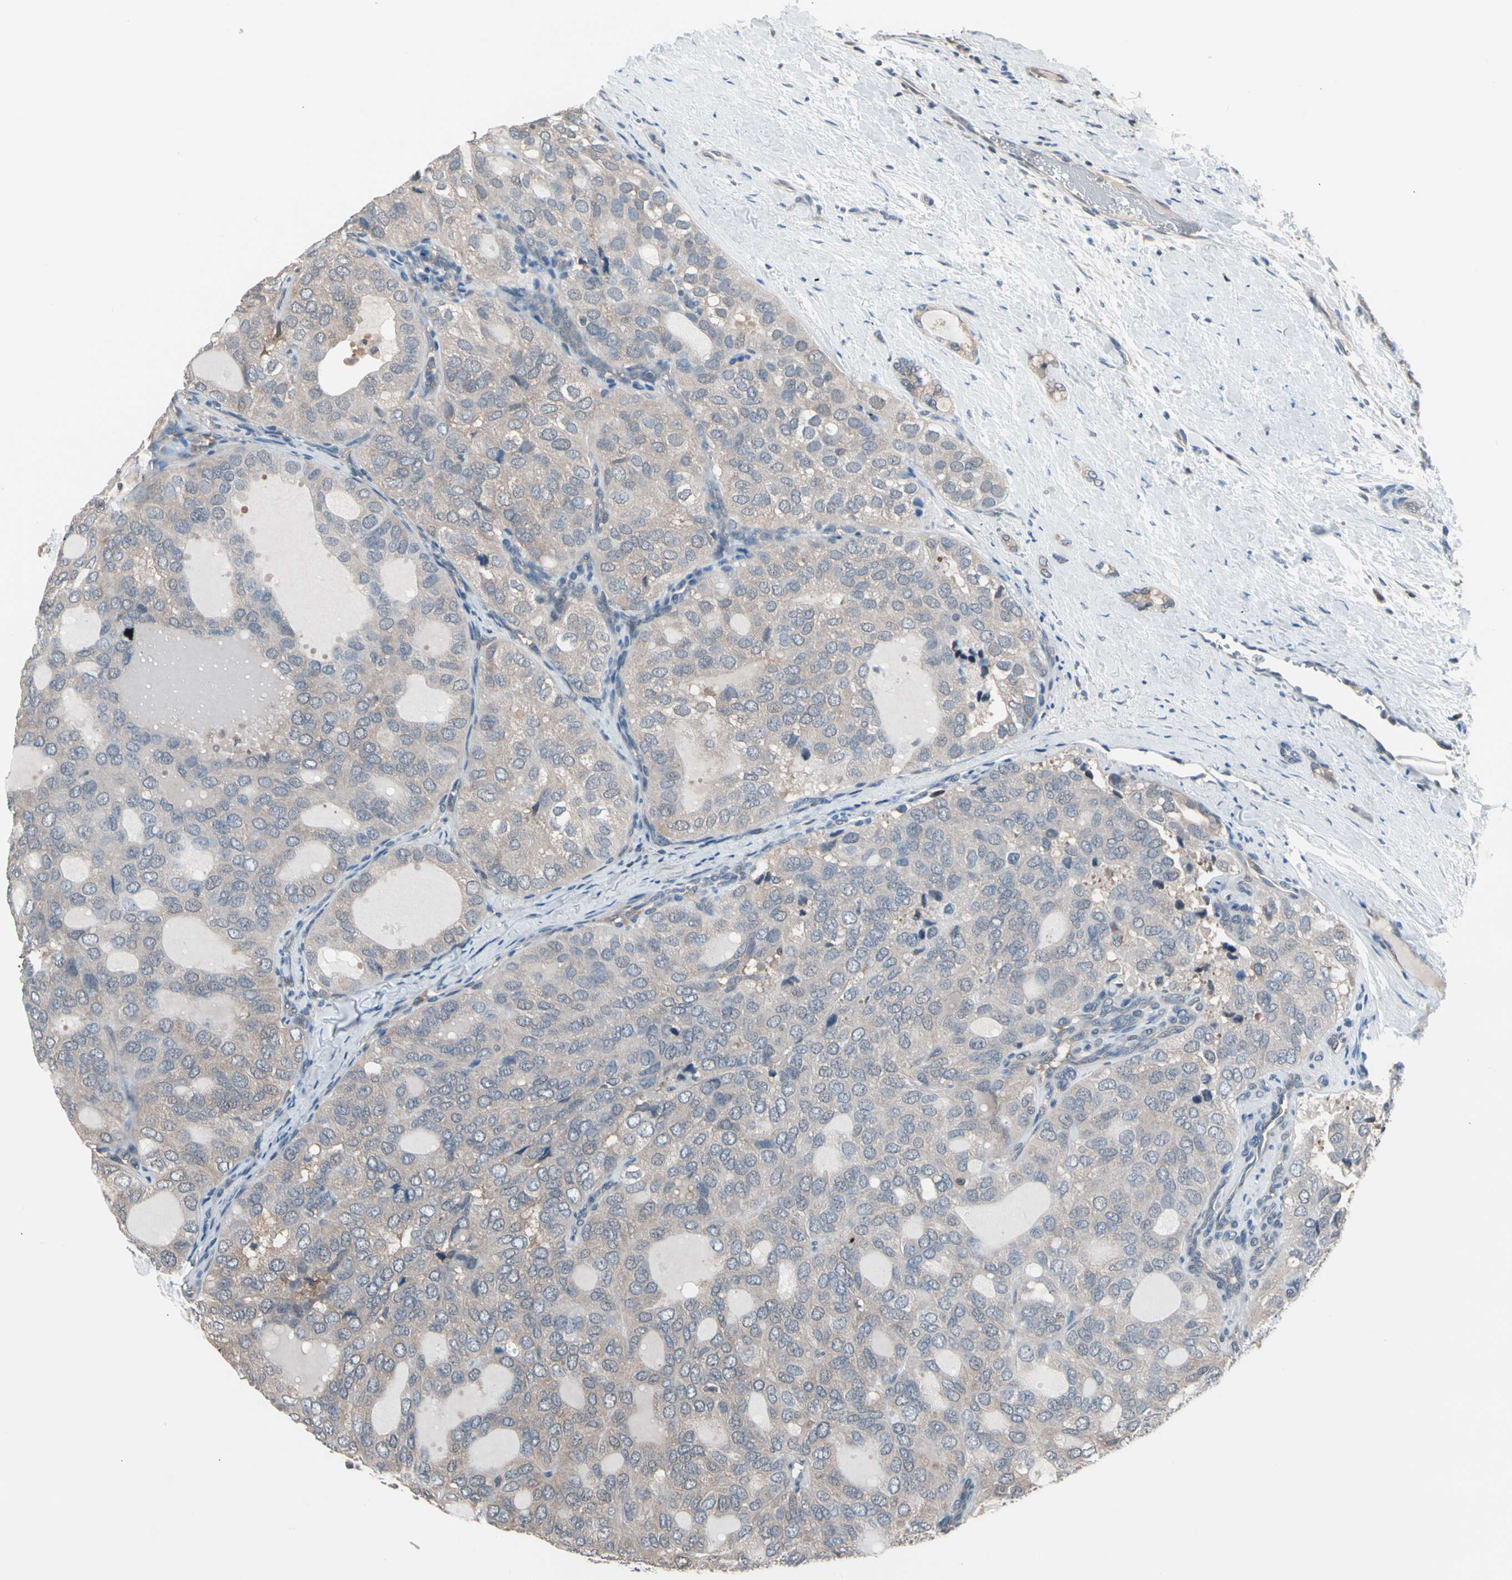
{"staining": {"intensity": "weak", "quantity": ">75%", "location": "cytoplasmic/membranous"}, "tissue": "thyroid cancer", "cell_type": "Tumor cells", "image_type": "cancer", "snomed": [{"axis": "morphology", "description": "Follicular adenoma carcinoma, NOS"}, {"axis": "topography", "description": "Thyroid gland"}], "caption": "Immunohistochemical staining of human thyroid cancer (follicular adenoma carcinoma) shows weak cytoplasmic/membranous protein staining in approximately >75% of tumor cells.", "gene": "PSMA2", "patient": {"sex": "male", "age": 75}}